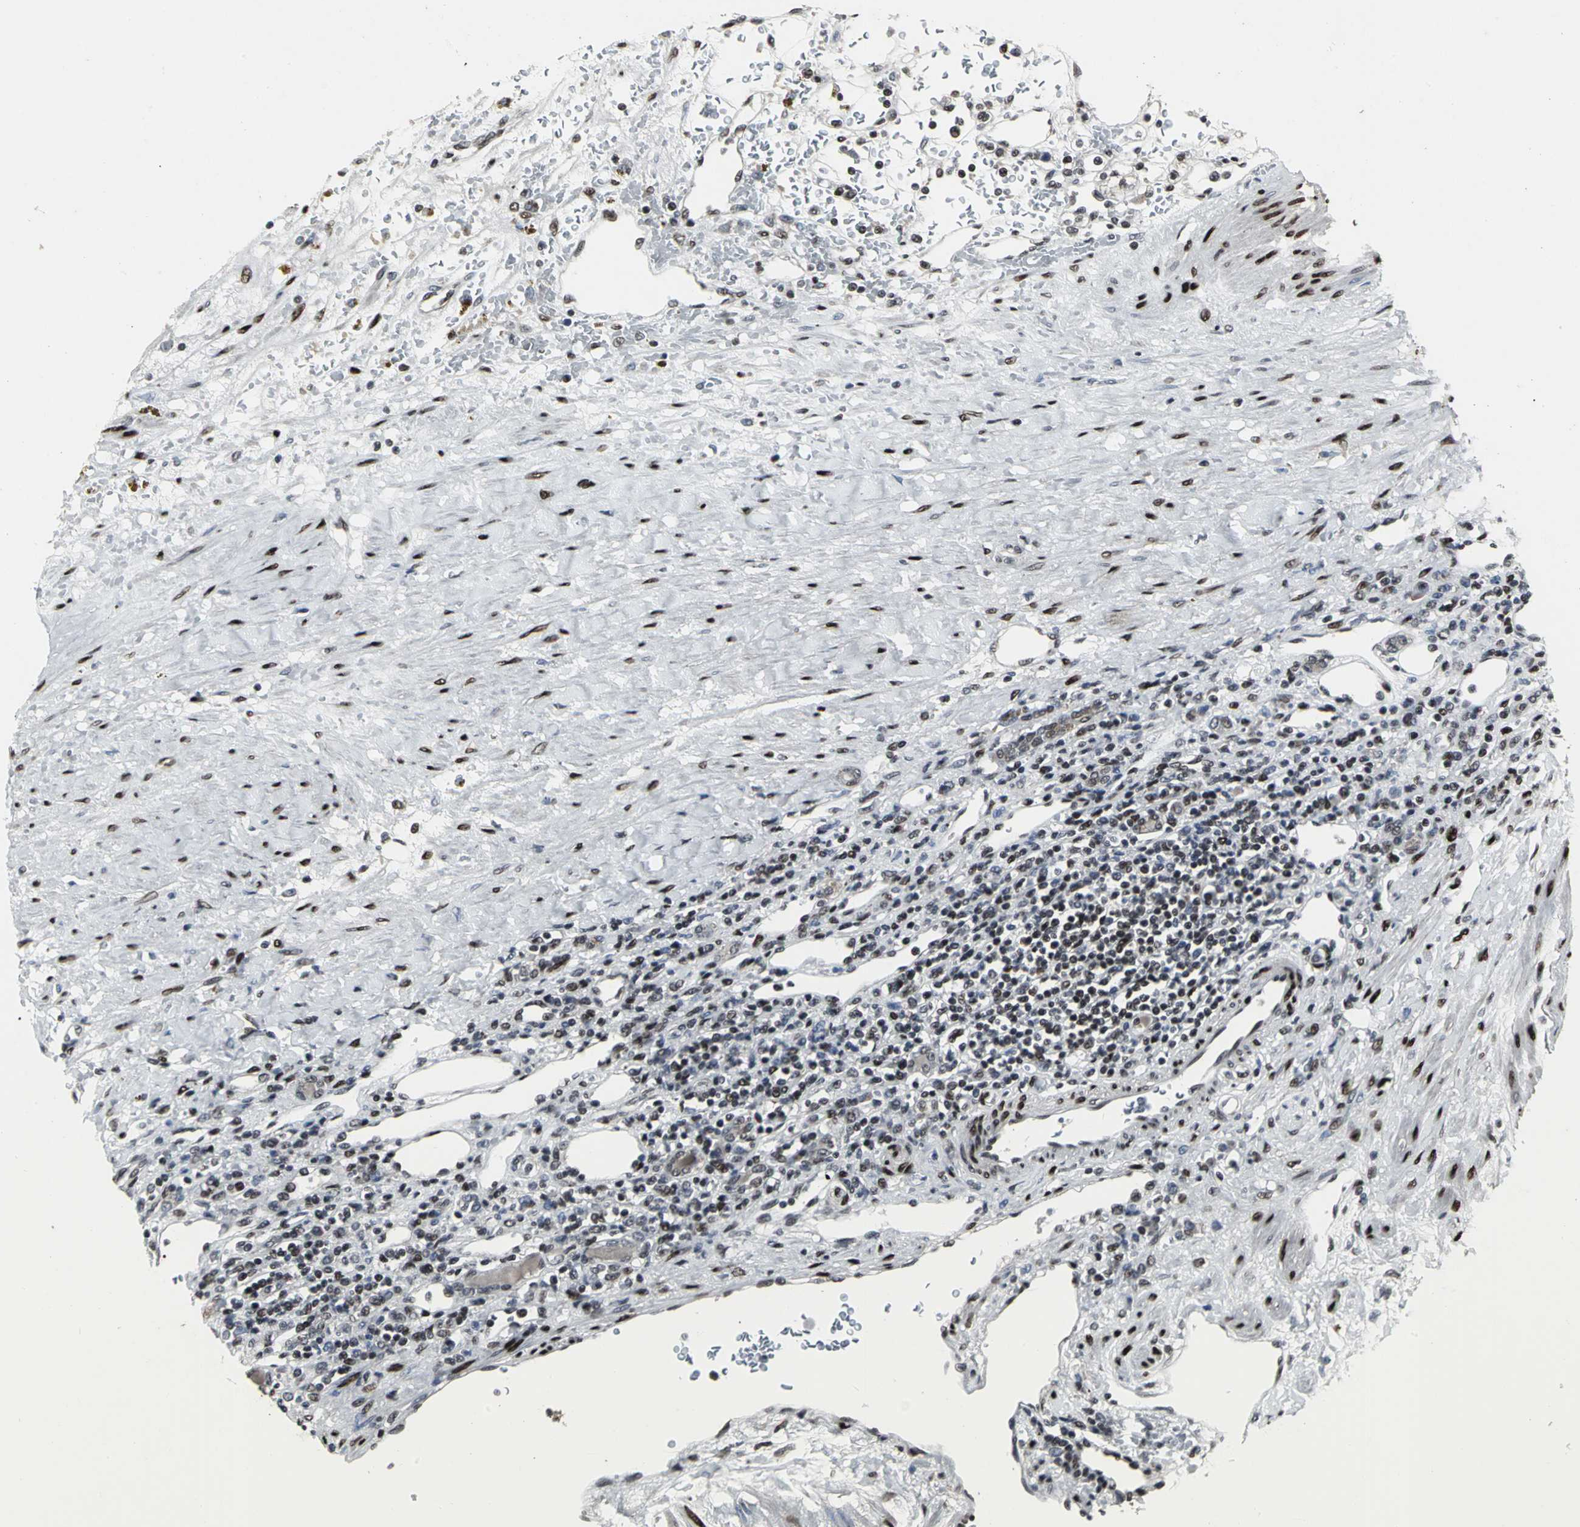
{"staining": {"intensity": "moderate", "quantity": "<25%", "location": "nuclear"}, "tissue": "renal cancer", "cell_type": "Tumor cells", "image_type": "cancer", "snomed": [{"axis": "morphology", "description": "Normal tissue, NOS"}, {"axis": "morphology", "description": "Adenocarcinoma, NOS"}, {"axis": "topography", "description": "Kidney"}], "caption": "Human adenocarcinoma (renal) stained with a protein marker exhibits moderate staining in tumor cells.", "gene": "SRF", "patient": {"sex": "female", "age": 55}}